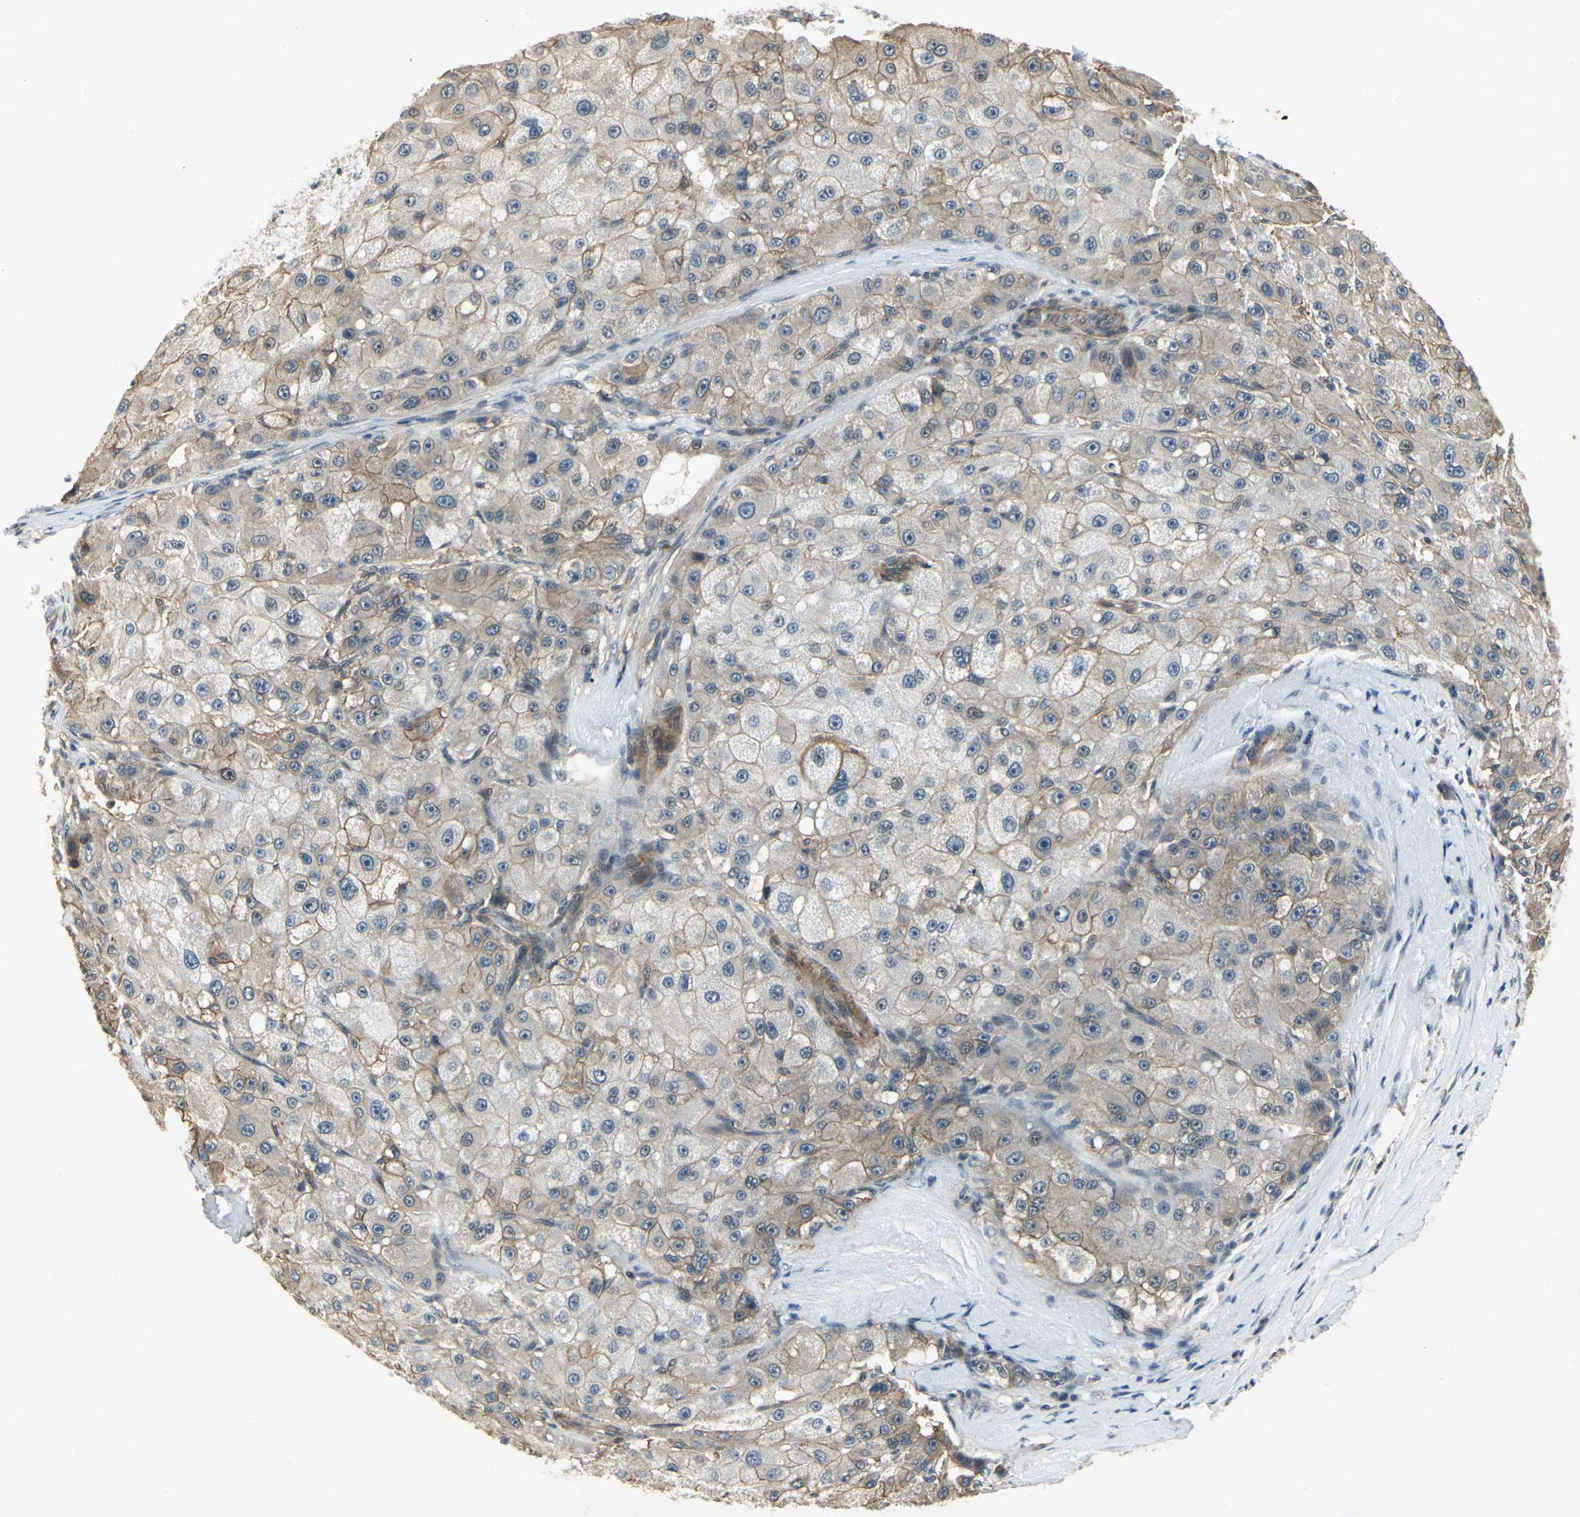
{"staining": {"intensity": "moderate", "quantity": "25%-75%", "location": "cytoplasmic/membranous"}, "tissue": "liver cancer", "cell_type": "Tumor cells", "image_type": "cancer", "snomed": [{"axis": "morphology", "description": "Carcinoma, Hepatocellular, NOS"}, {"axis": "topography", "description": "Liver"}], "caption": "DAB (3,3'-diaminobenzidine) immunohistochemical staining of liver cancer reveals moderate cytoplasmic/membranous protein positivity in approximately 25%-75% of tumor cells. The staining is performed using DAB (3,3'-diaminobenzidine) brown chromogen to label protein expression. The nuclei are counter-stained blue using hematoxylin.", "gene": "PLAGL2", "patient": {"sex": "male", "age": 80}}